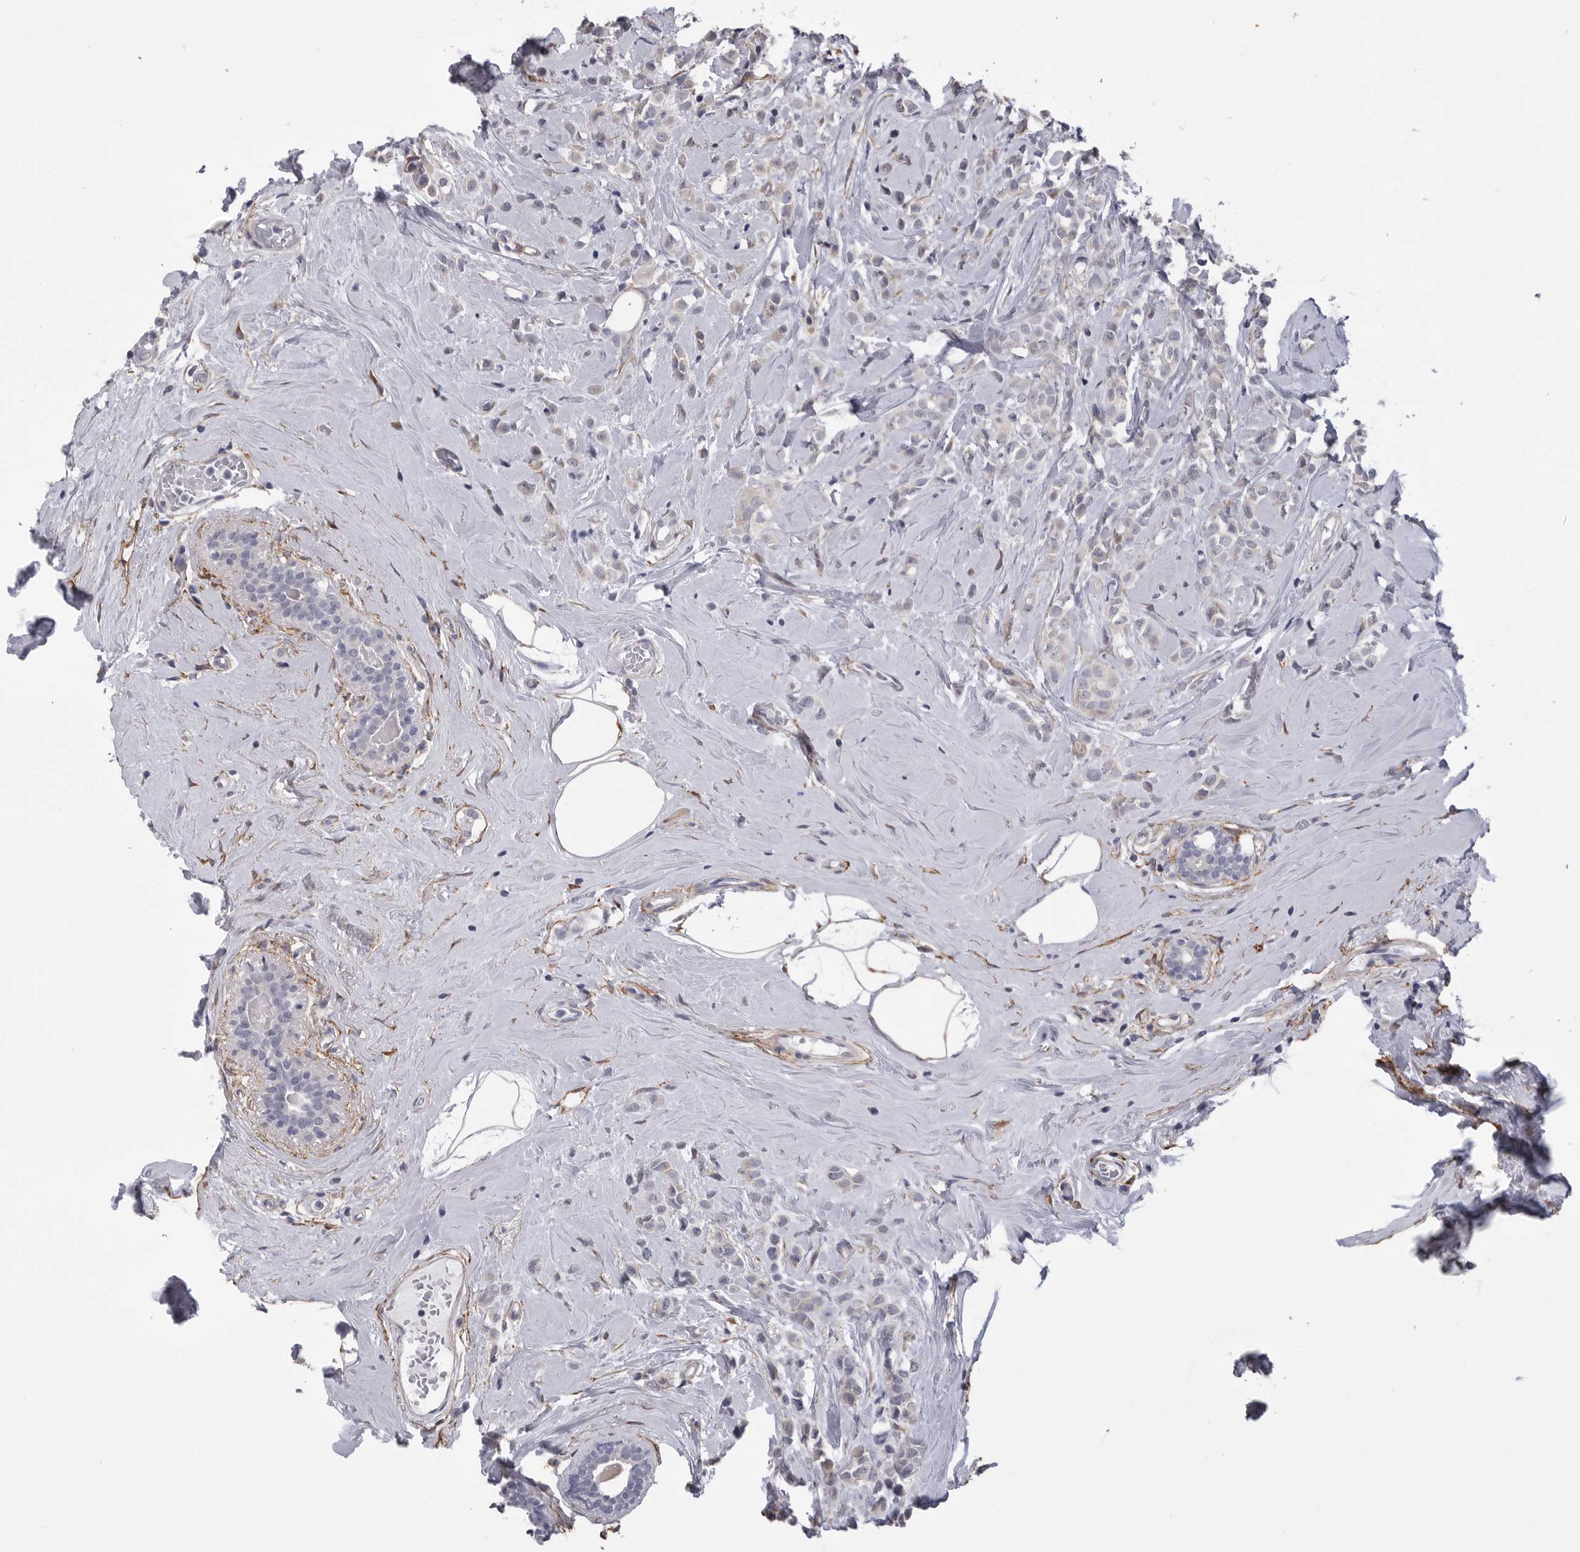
{"staining": {"intensity": "negative", "quantity": "none", "location": "none"}, "tissue": "breast cancer", "cell_type": "Tumor cells", "image_type": "cancer", "snomed": [{"axis": "morphology", "description": "Lobular carcinoma"}, {"axis": "topography", "description": "Breast"}], "caption": "Protein analysis of breast lobular carcinoma shows no significant staining in tumor cells.", "gene": "AKAP12", "patient": {"sex": "female", "age": 47}}